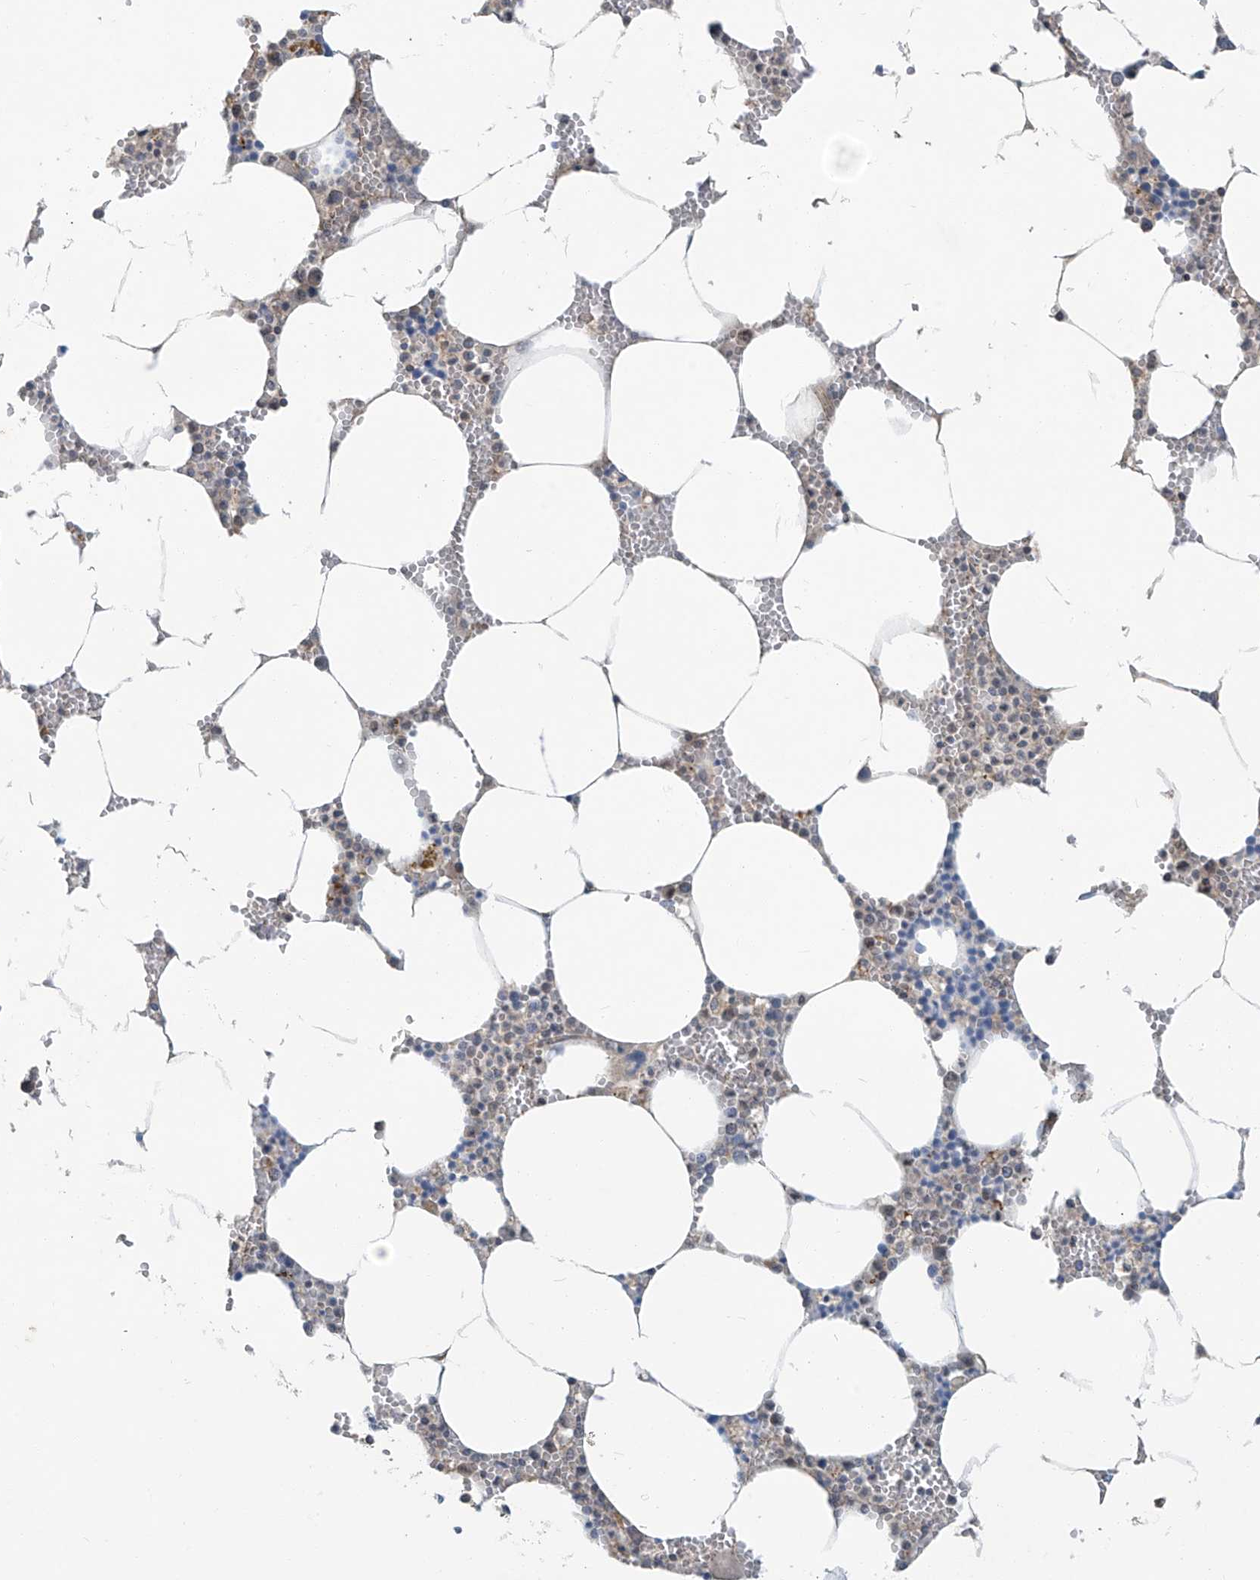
{"staining": {"intensity": "negative", "quantity": "none", "location": "none"}, "tissue": "bone marrow", "cell_type": "Hematopoietic cells", "image_type": "normal", "snomed": [{"axis": "morphology", "description": "Normal tissue, NOS"}, {"axis": "topography", "description": "Bone marrow"}], "caption": "The image reveals no staining of hematopoietic cells in unremarkable bone marrow.", "gene": "ZNF16", "patient": {"sex": "male", "age": 70}}